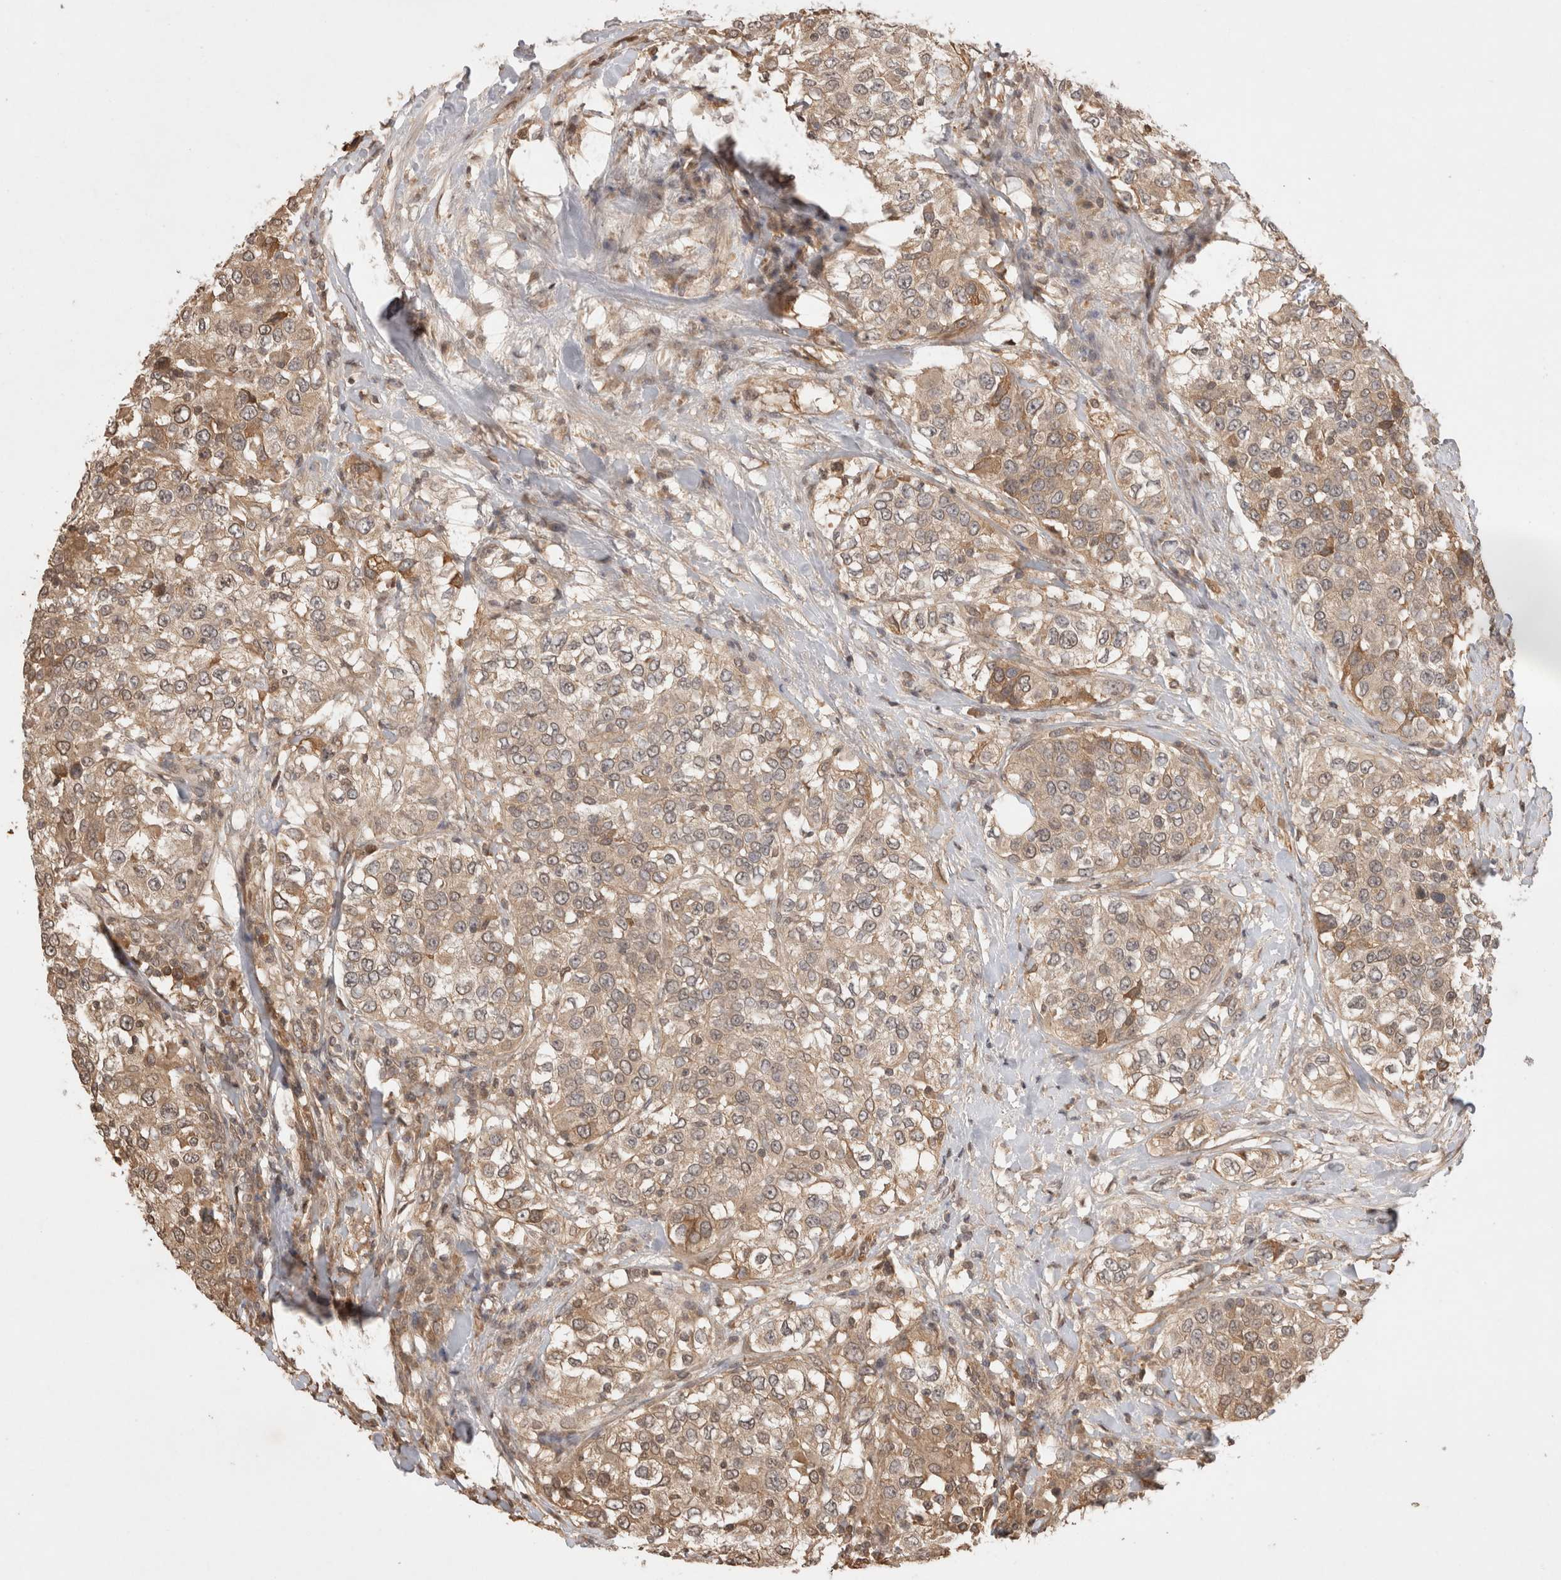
{"staining": {"intensity": "weak", "quantity": ">75%", "location": "cytoplasmic/membranous"}, "tissue": "urothelial cancer", "cell_type": "Tumor cells", "image_type": "cancer", "snomed": [{"axis": "morphology", "description": "Urothelial carcinoma, High grade"}, {"axis": "topography", "description": "Urinary bladder"}], "caption": "Immunohistochemistry (IHC) image of neoplastic tissue: human urothelial cancer stained using IHC displays low levels of weak protein expression localized specifically in the cytoplasmic/membranous of tumor cells, appearing as a cytoplasmic/membranous brown color.", "gene": "PRMT3", "patient": {"sex": "female", "age": 80}}